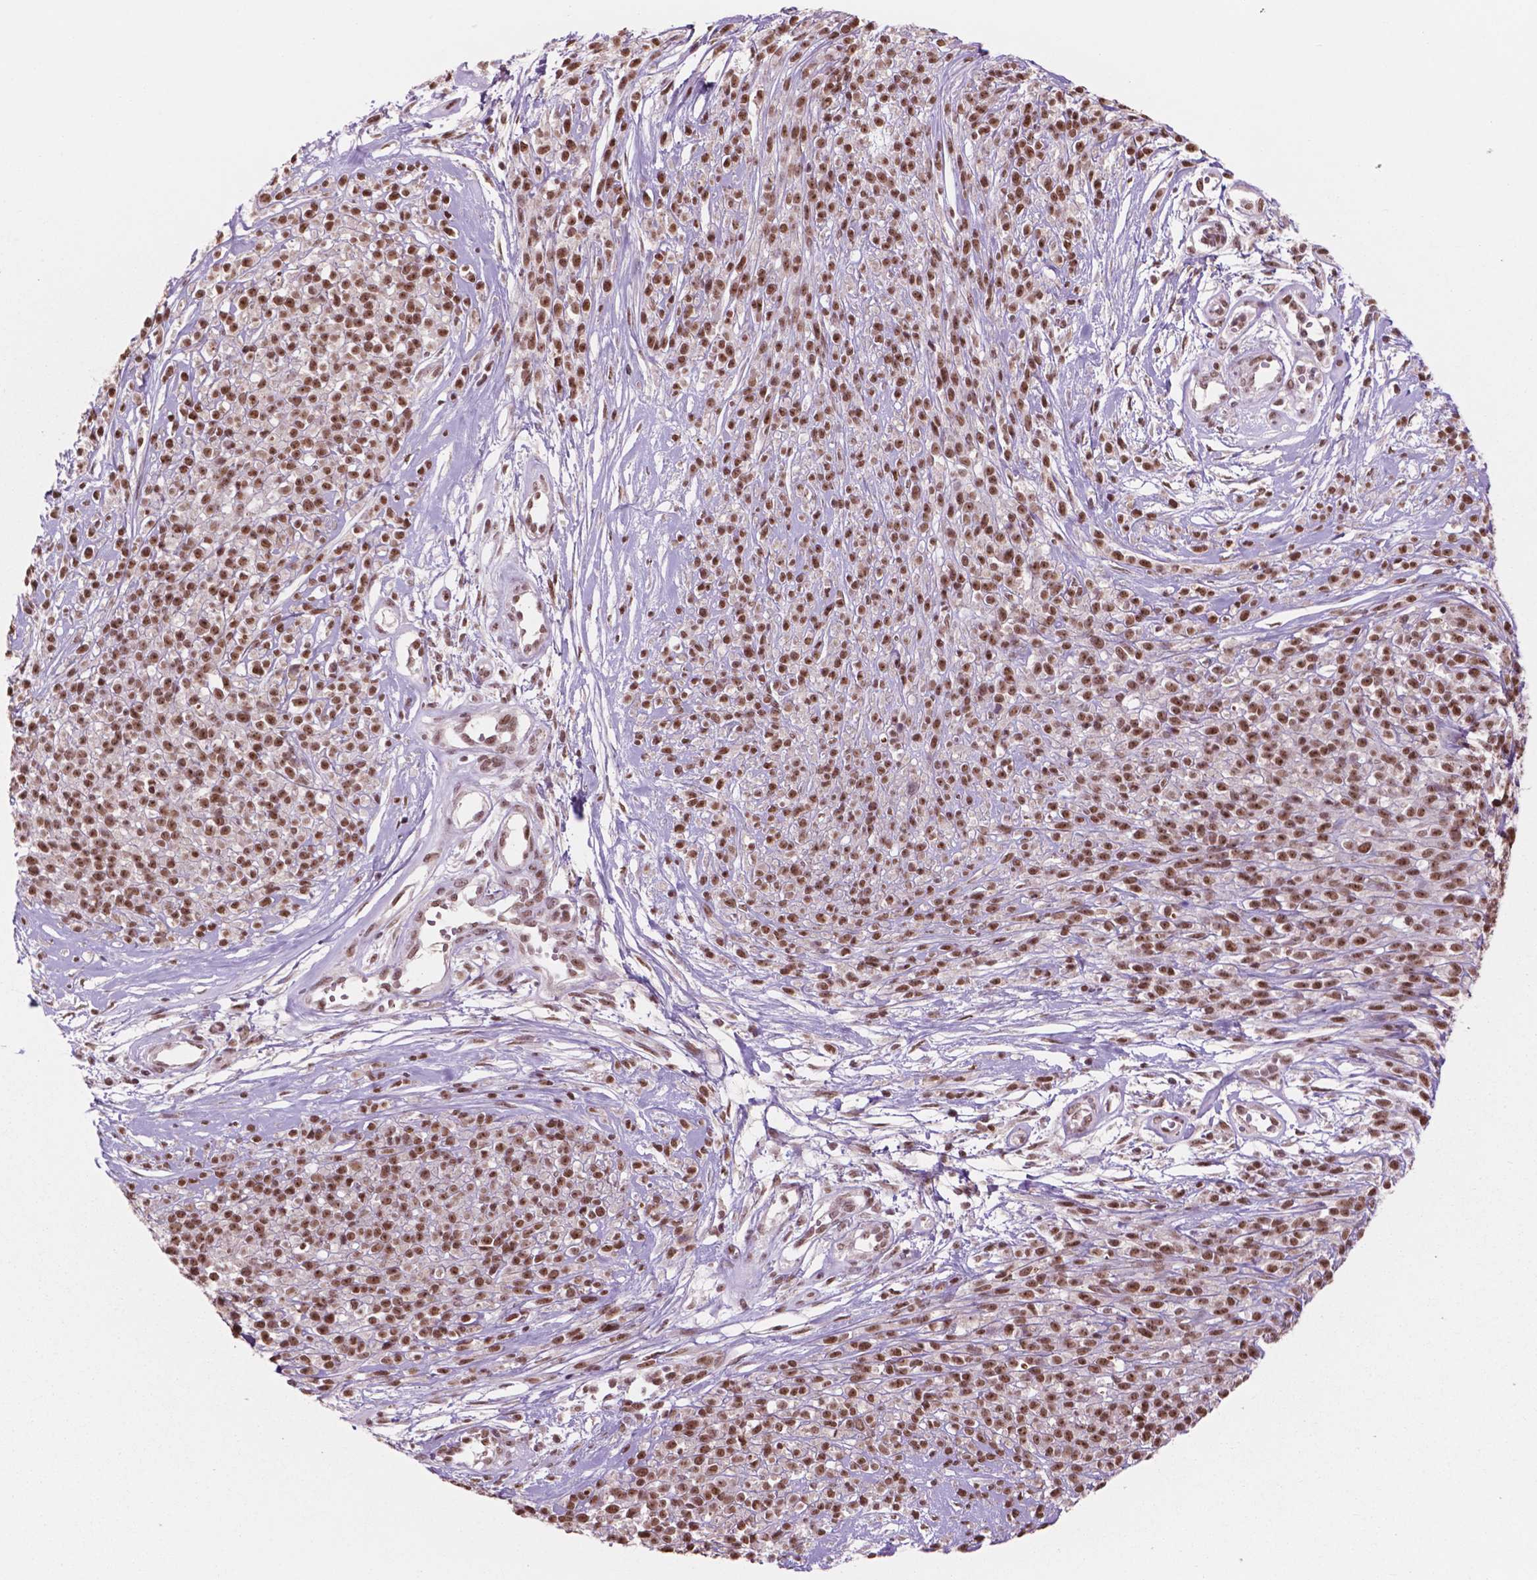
{"staining": {"intensity": "moderate", "quantity": ">75%", "location": "nuclear"}, "tissue": "melanoma", "cell_type": "Tumor cells", "image_type": "cancer", "snomed": [{"axis": "morphology", "description": "Malignant melanoma, NOS"}, {"axis": "topography", "description": "Skin"}, {"axis": "topography", "description": "Skin of trunk"}], "caption": "A histopathology image of malignant melanoma stained for a protein exhibits moderate nuclear brown staining in tumor cells. (DAB (3,3'-diaminobenzidine) IHC with brightfield microscopy, high magnification).", "gene": "POLR2E", "patient": {"sex": "male", "age": 74}}